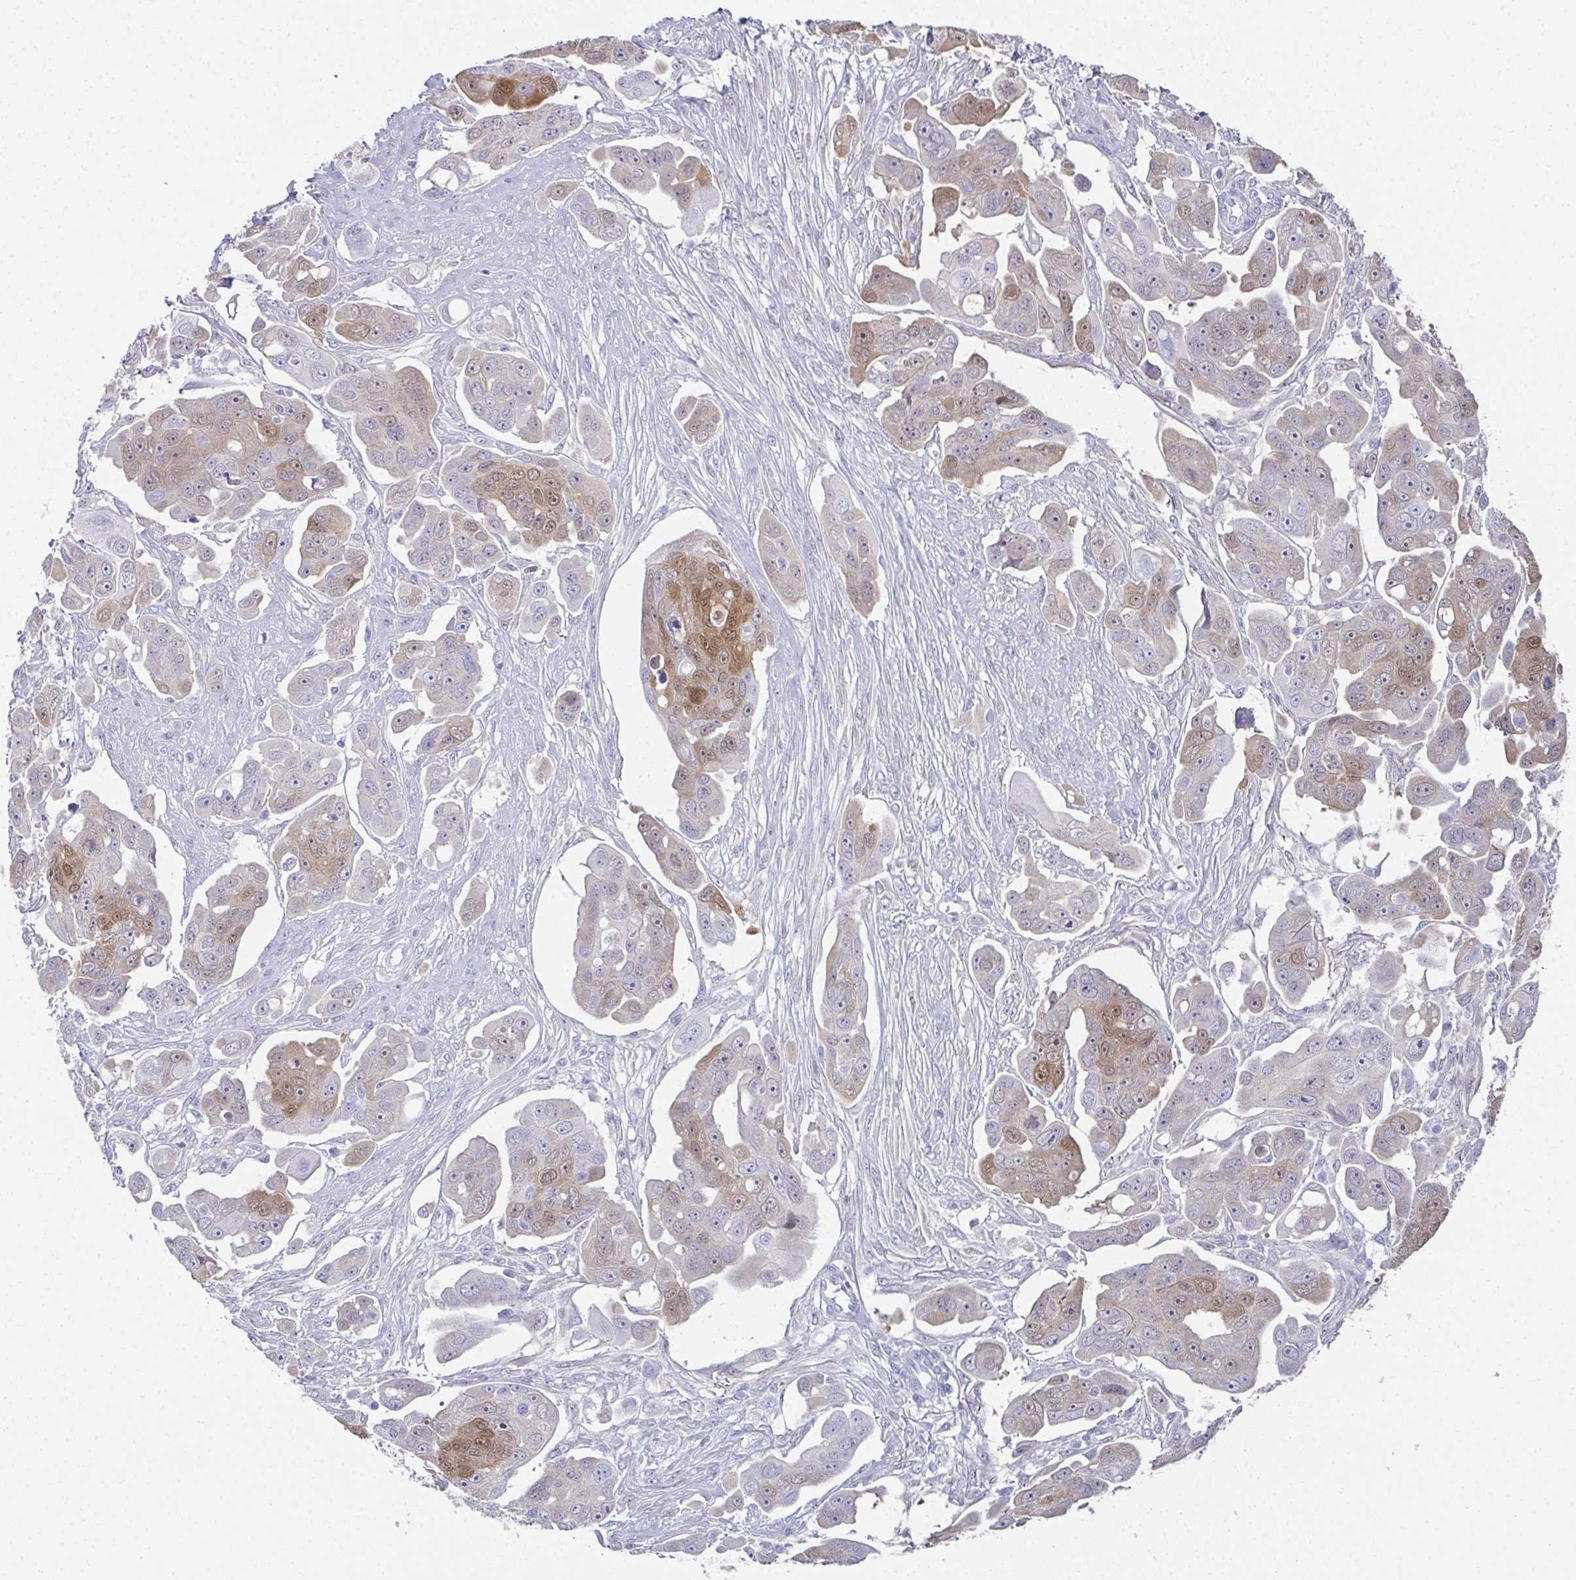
{"staining": {"intensity": "weak", "quantity": "<25%", "location": "cytoplasmic/membranous,nuclear"}, "tissue": "ovarian cancer", "cell_type": "Tumor cells", "image_type": "cancer", "snomed": [{"axis": "morphology", "description": "Carcinoma, endometroid"}, {"axis": "topography", "description": "Ovary"}], "caption": "This micrograph is of ovarian endometroid carcinoma stained with immunohistochemistry (IHC) to label a protein in brown with the nuclei are counter-stained blue. There is no expression in tumor cells.", "gene": "RBP1", "patient": {"sex": "female", "age": 70}}